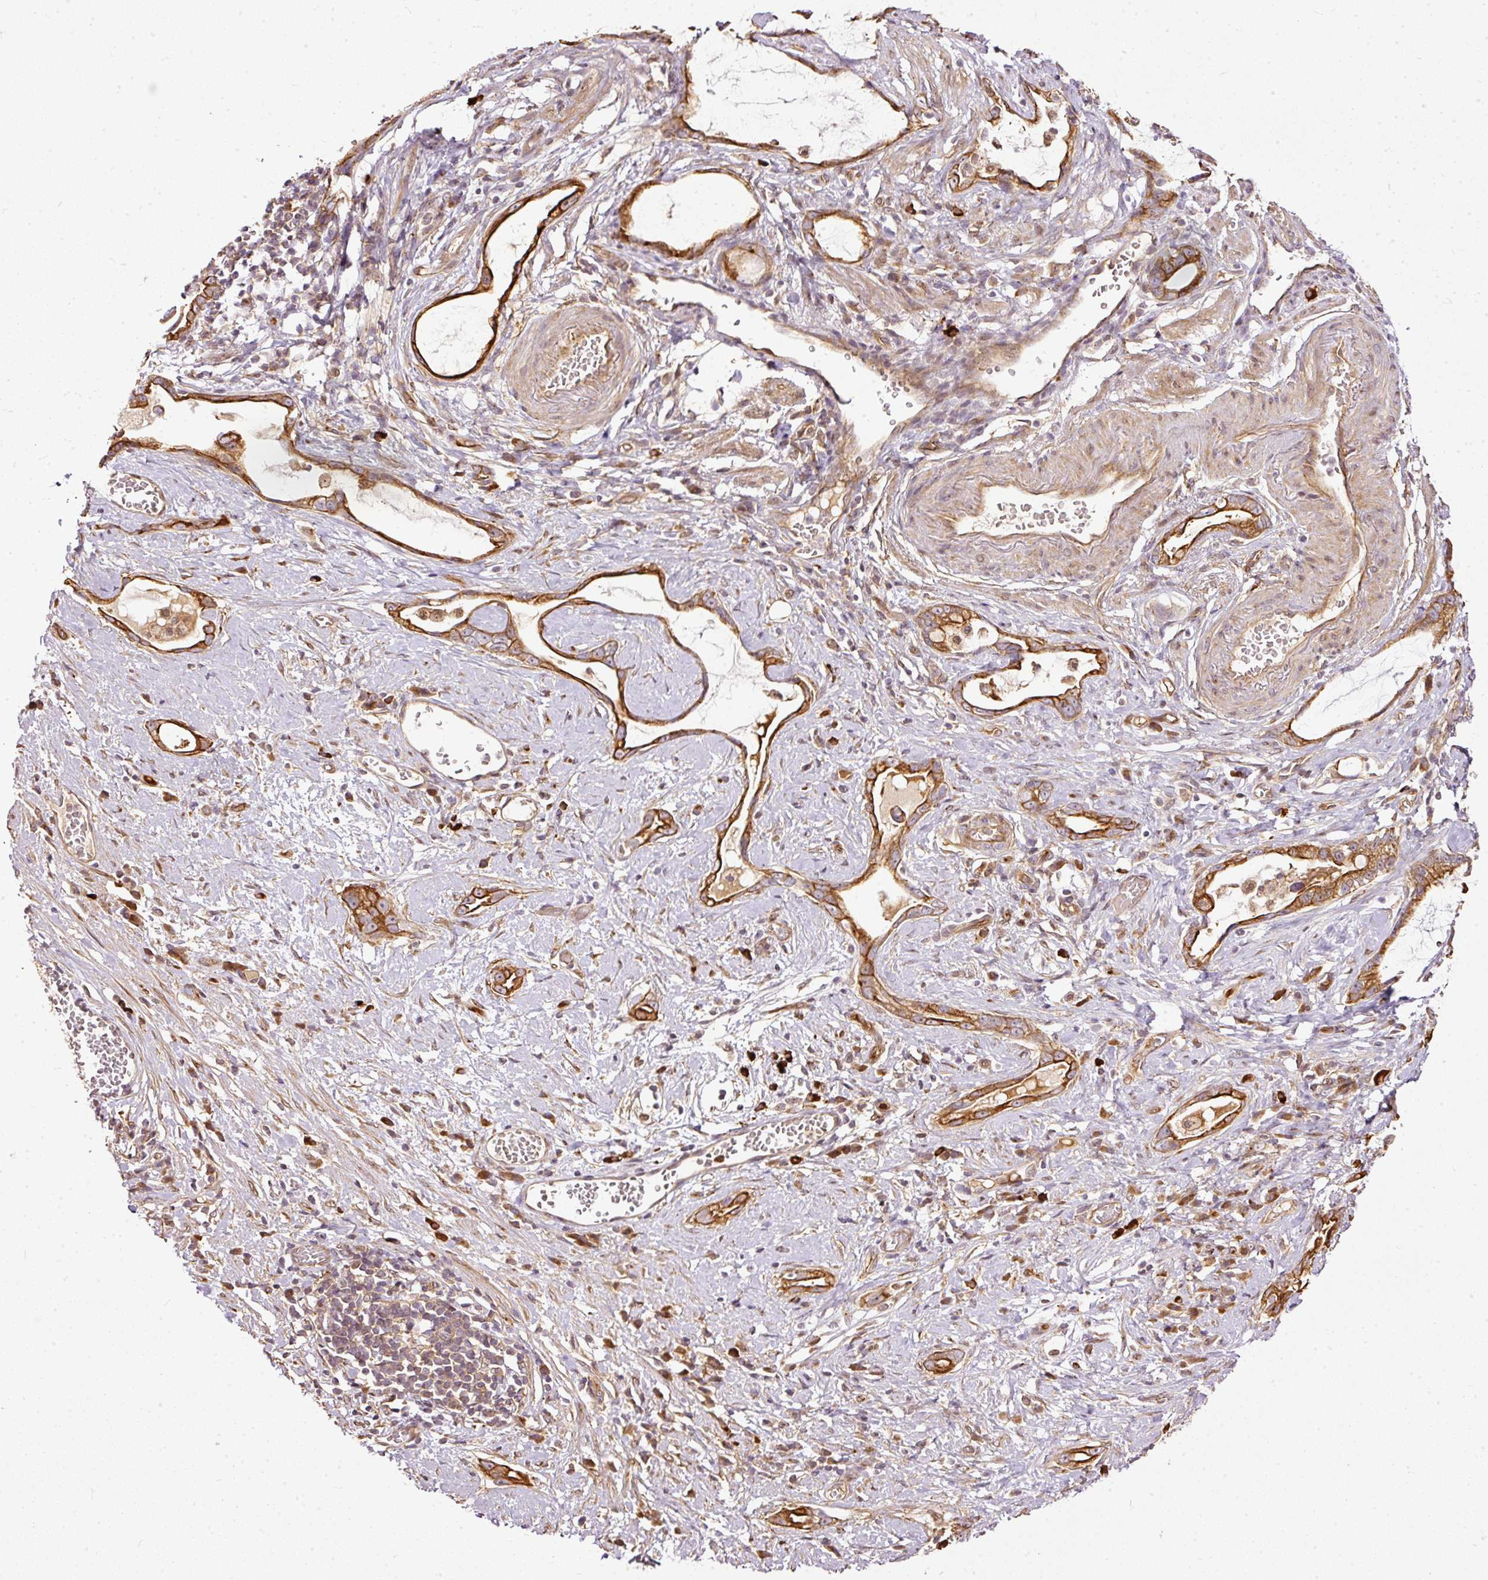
{"staining": {"intensity": "strong", "quantity": ">75%", "location": "cytoplasmic/membranous"}, "tissue": "stomach cancer", "cell_type": "Tumor cells", "image_type": "cancer", "snomed": [{"axis": "morphology", "description": "Adenocarcinoma, NOS"}, {"axis": "topography", "description": "Stomach"}], "caption": "Stomach cancer was stained to show a protein in brown. There is high levels of strong cytoplasmic/membranous staining in approximately >75% of tumor cells. The staining is performed using DAB (3,3'-diaminobenzidine) brown chromogen to label protein expression. The nuclei are counter-stained blue using hematoxylin.", "gene": "MIF4GD", "patient": {"sex": "male", "age": 55}}